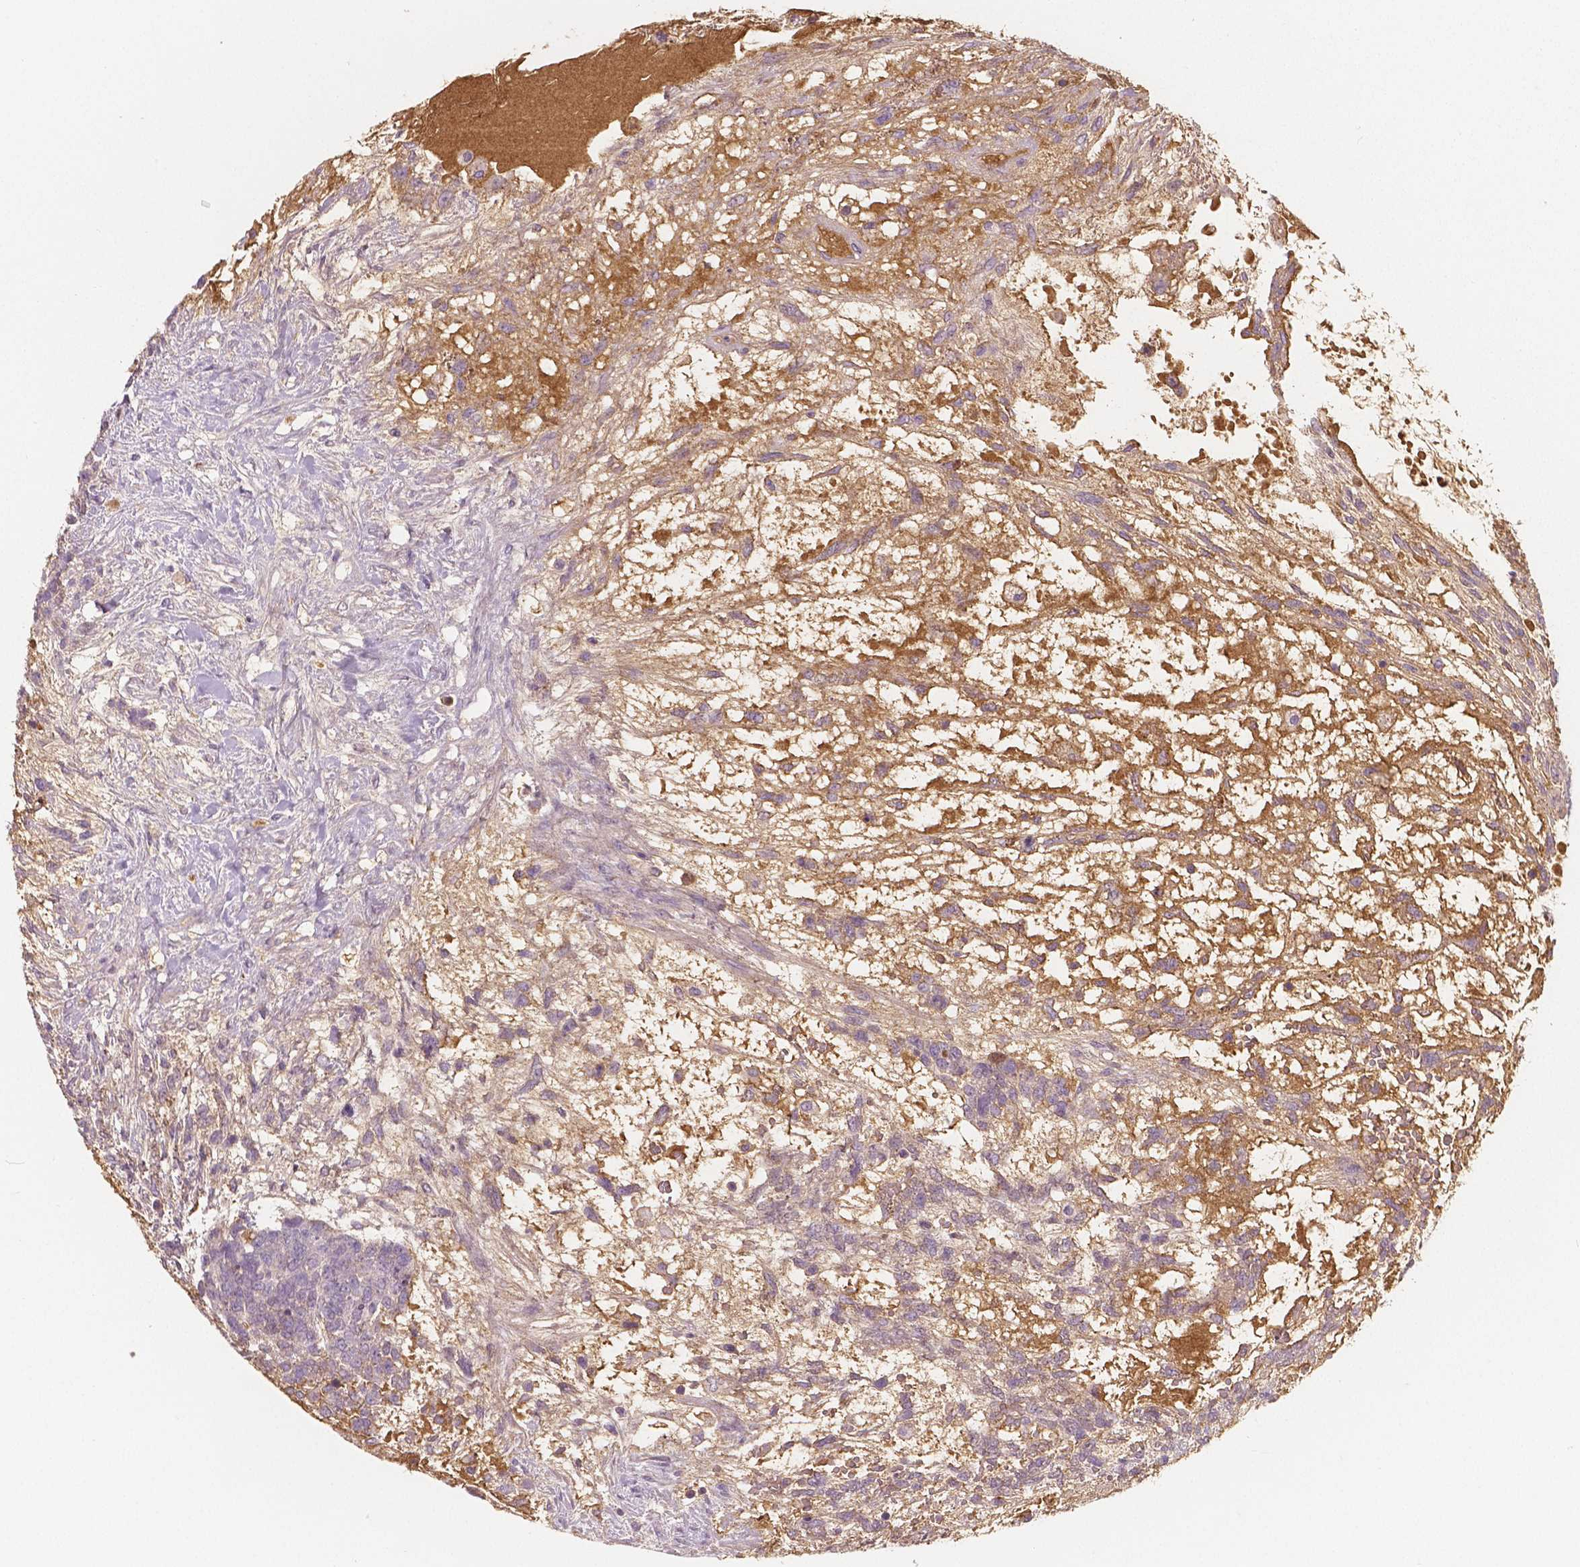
{"staining": {"intensity": "negative", "quantity": "none", "location": "none"}, "tissue": "testis cancer", "cell_type": "Tumor cells", "image_type": "cancer", "snomed": [{"axis": "morphology", "description": "Carcinoma, Embryonal, NOS"}, {"axis": "topography", "description": "Testis"}], "caption": "Tumor cells are negative for brown protein staining in testis cancer (embryonal carcinoma). The staining is performed using DAB (3,3'-diaminobenzidine) brown chromogen with nuclei counter-stained in using hematoxylin.", "gene": "APOA4", "patient": {"sex": "male", "age": 23}}